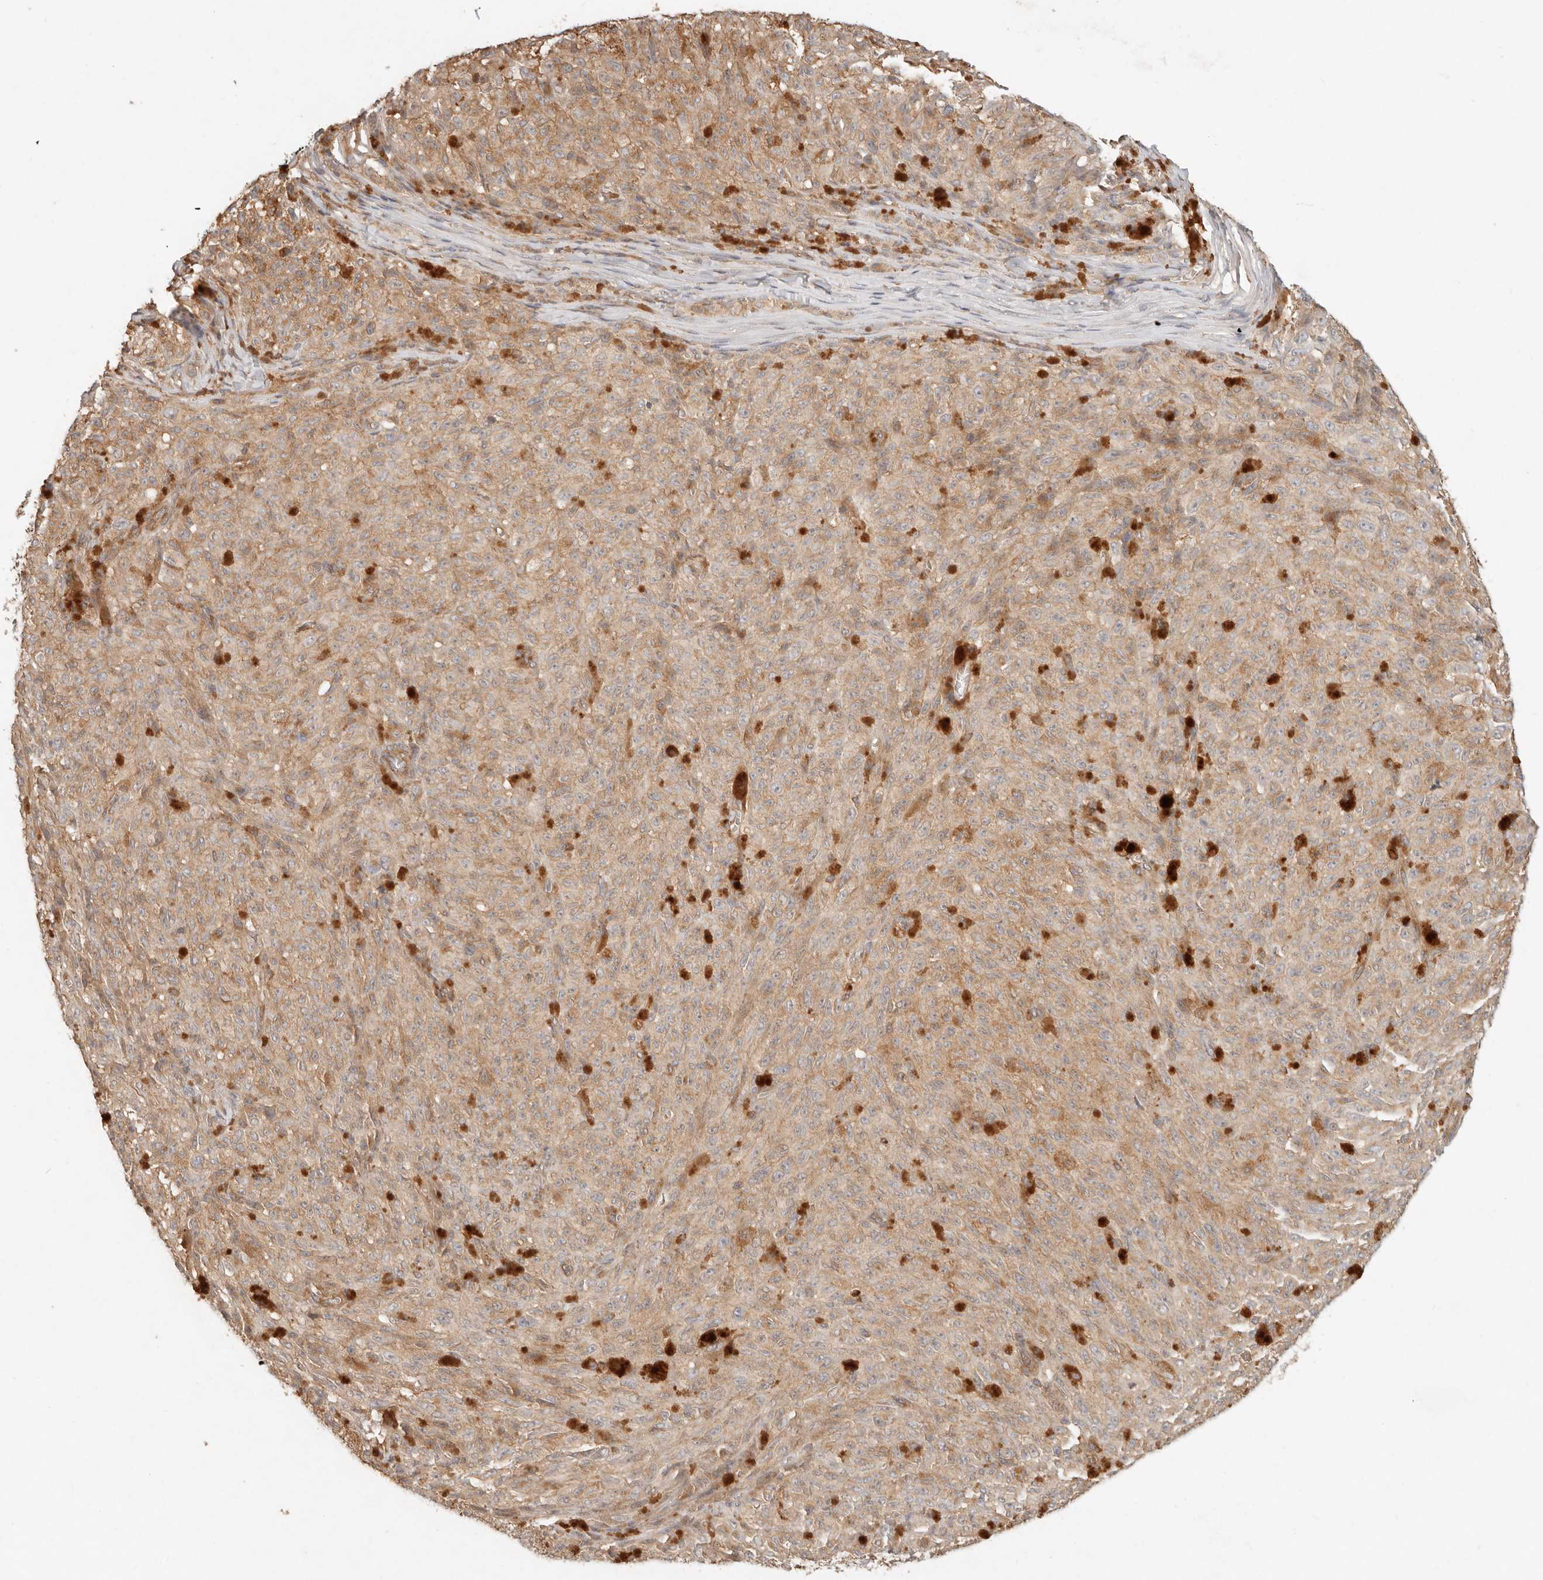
{"staining": {"intensity": "weak", "quantity": ">75%", "location": "cytoplasmic/membranous"}, "tissue": "melanoma", "cell_type": "Tumor cells", "image_type": "cancer", "snomed": [{"axis": "morphology", "description": "Malignant melanoma, NOS"}, {"axis": "topography", "description": "Skin"}], "caption": "Immunohistochemical staining of human malignant melanoma reveals low levels of weak cytoplasmic/membranous positivity in approximately >75% of tumor cells.", "gene": "HECTD3", "patient": {"sex": "female", "age": 82}}